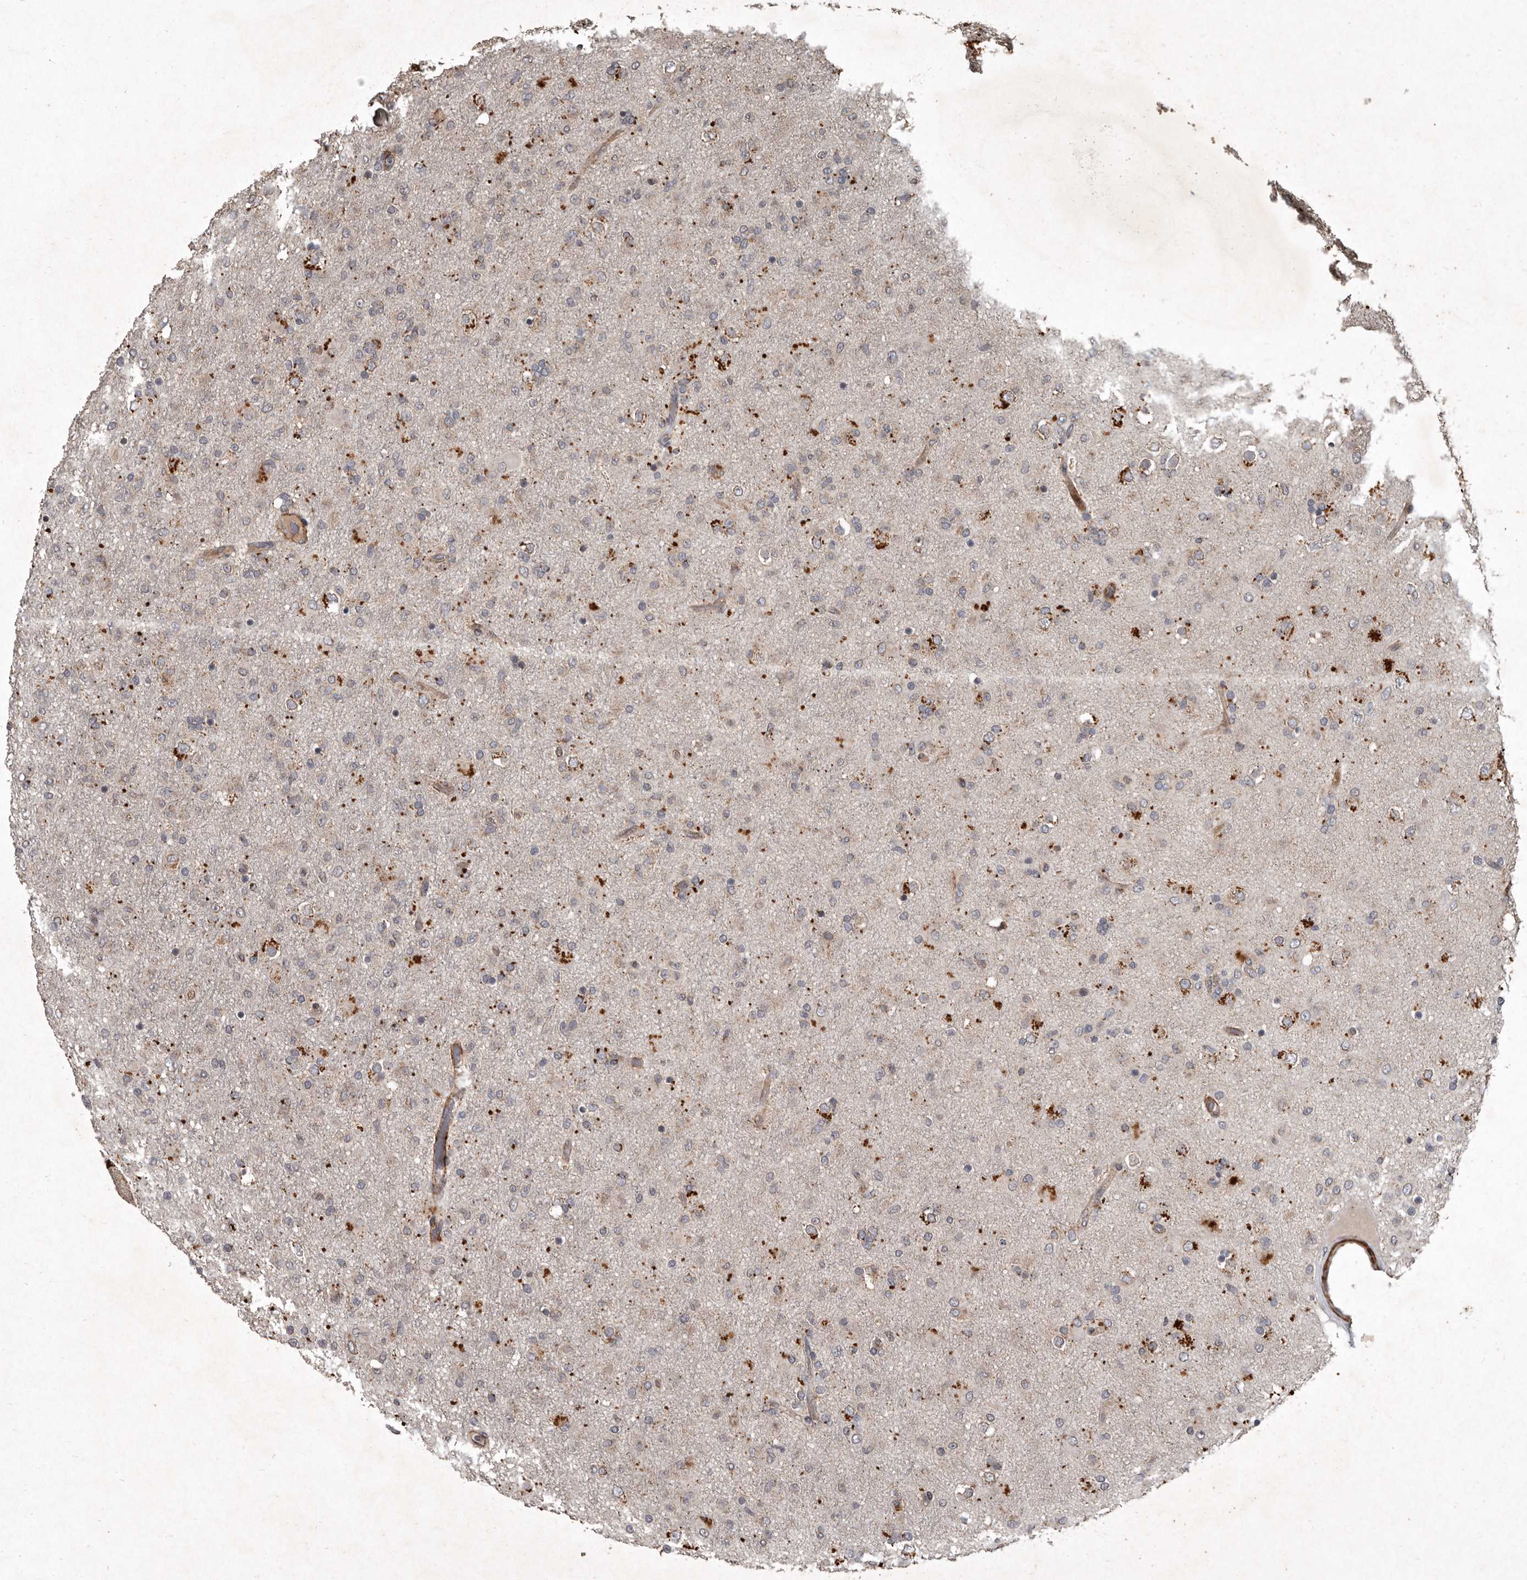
{"staining": {"intensity": "negative", "quantity": "none", "location": "none"}, "tissue": "glioma", "cell_type": "Tumor cells", "image_type": "cancer", "snomed": [{"axis": "morphology", "description": "Glioma, malignant, Low grade"}, {"axis": "topography", "description": "Brain"}], "caption": "Tumor cells are negative for protein expression in human glioma.", "gene": "MRPS15", "patient": {"sex": "male", "age": 65}}